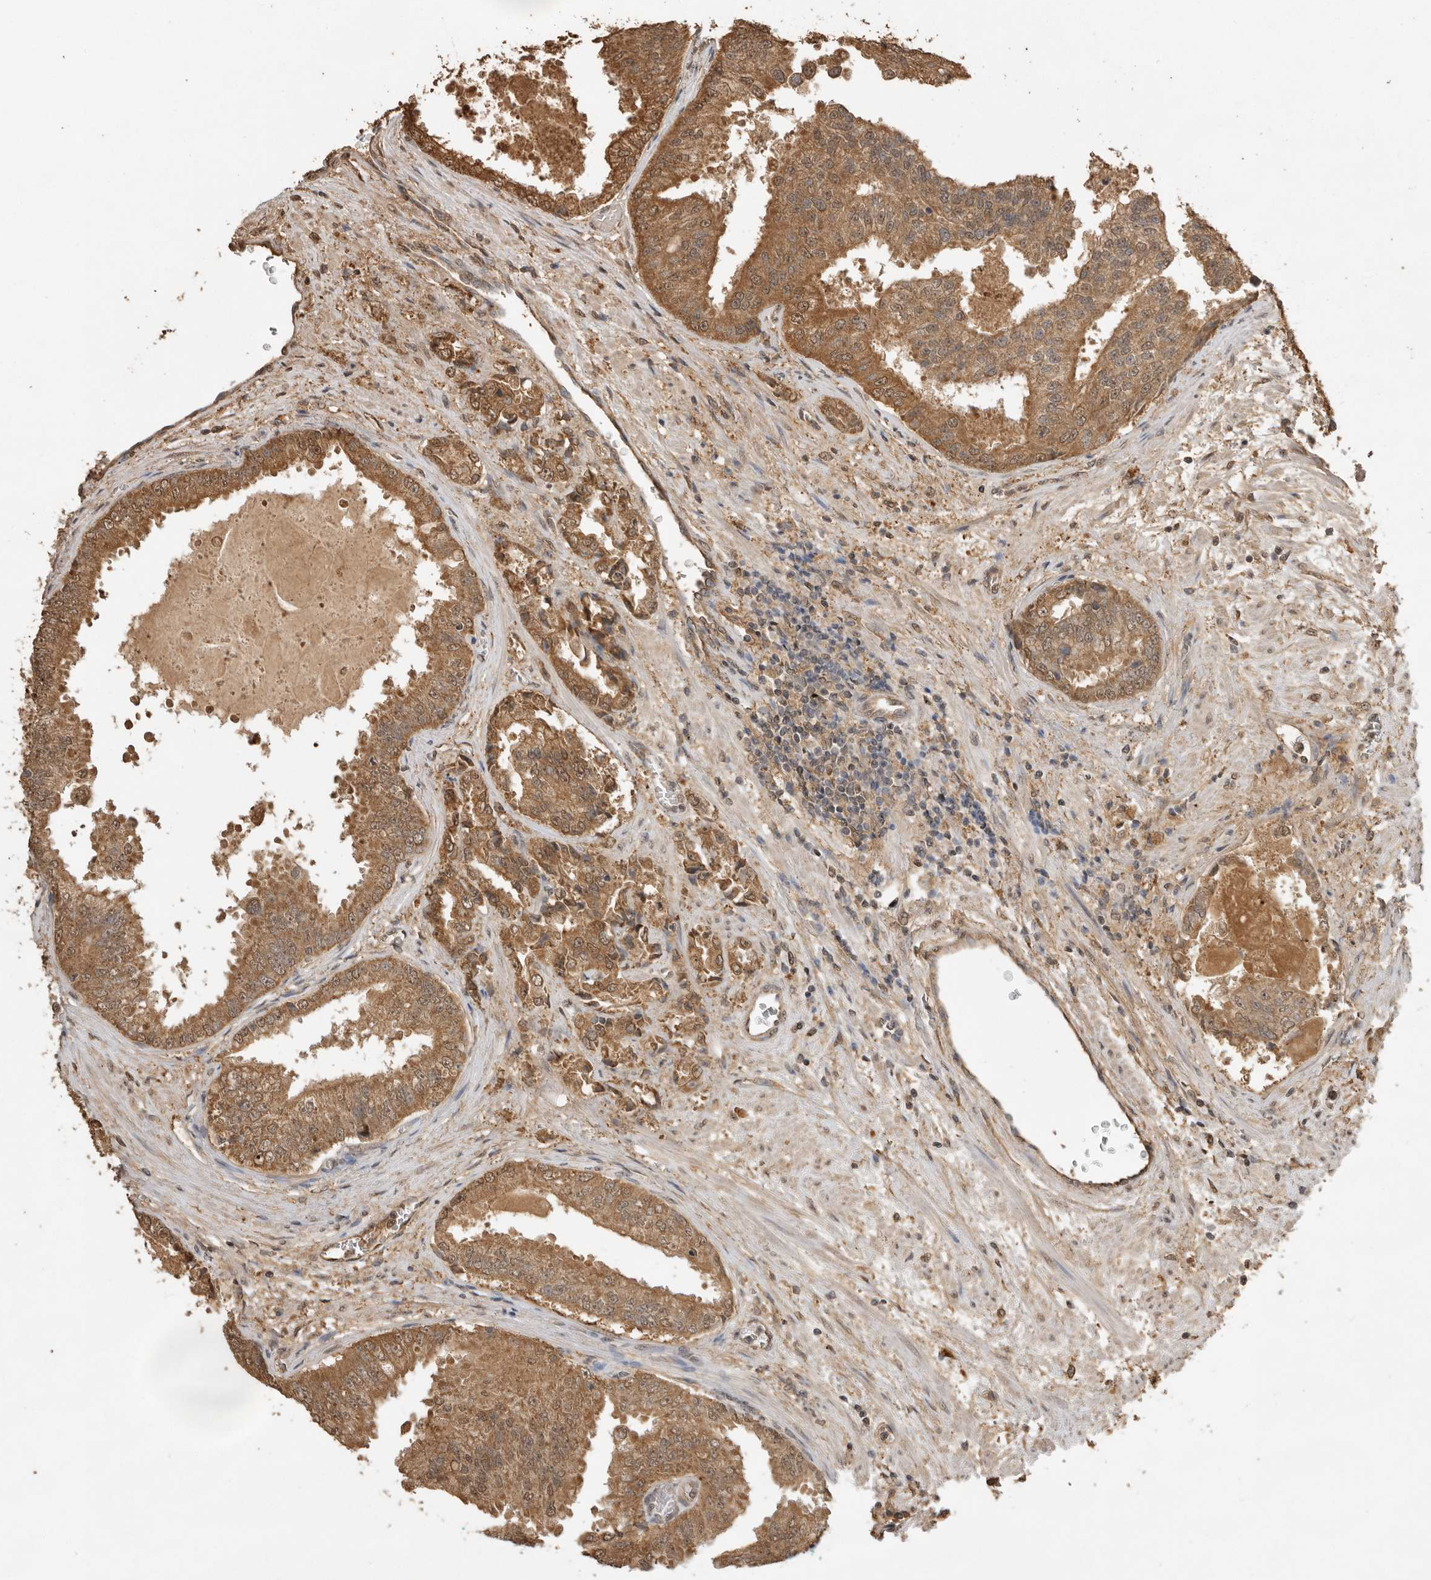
{"staining": {"intensity": "moderate", "quantity": ">75%", "location": "cytoplasmic/membranous,nuclear"}, "tissue": "prostate cancer", "cell_type": "Tumor cells", "image_type": "cancer", "snomed": [{"axis": "morphology", "description": "Adenocarcinoma, High grade"}, {"axis": "topography", "description": "Prostate"}], "caption": "High-power microscopy captured an immunohistochemistry histopathology image of prostate cancer (high-grade adenocarcinoma), revealing moderate cytoplasmic/membranous and nuclear staining in approximately >75% of tumor cells.", "gene": "JAG2", "patient": {"sex": "male", "age": 58}}